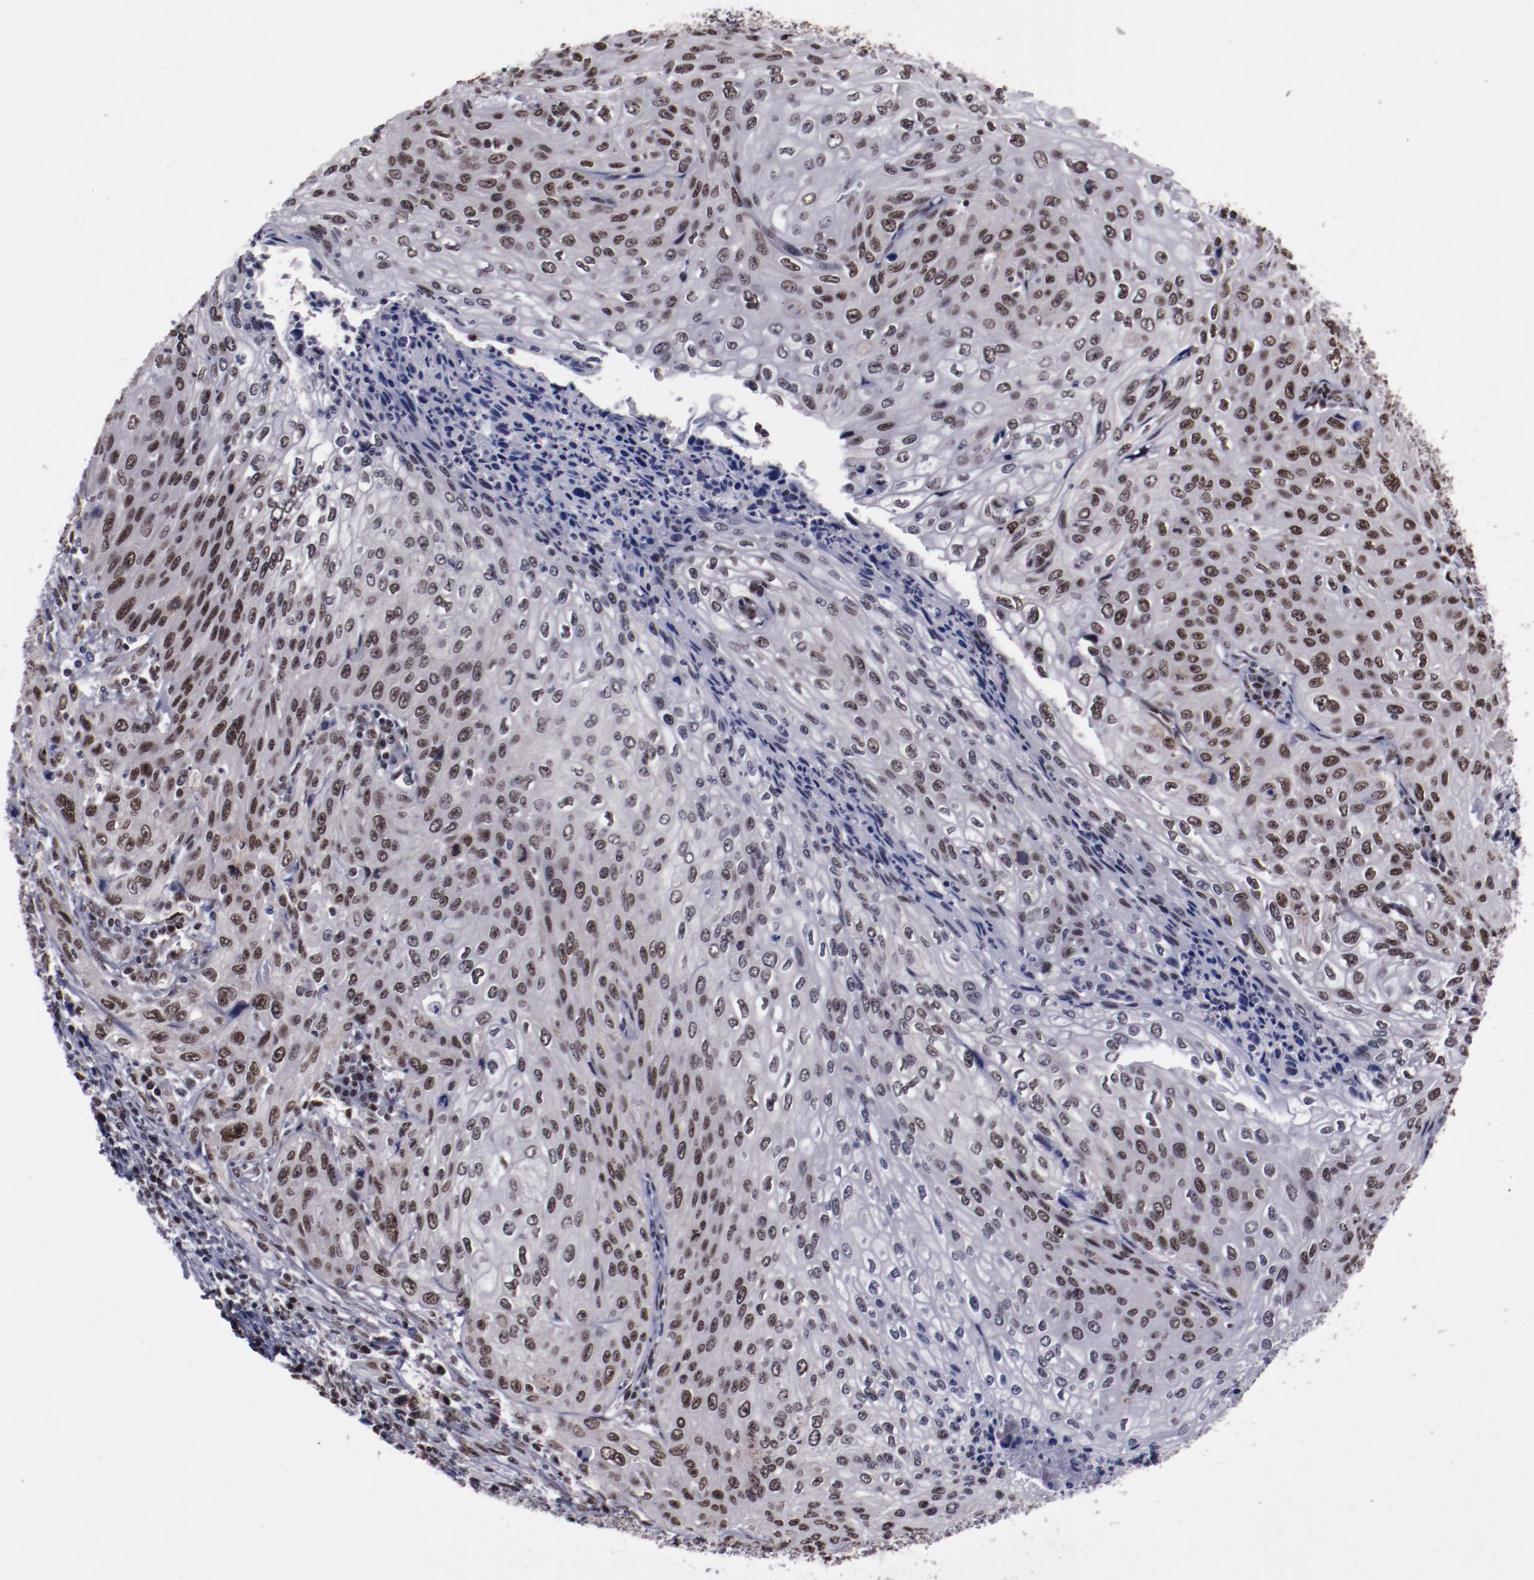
{"staining": {"intensity": "moderate", "quantity": ">75%", "location": "nuclear"}, "tissue": "cervical cancer", "cell_type": "Tumor cells", "image_type": "cancer", "snomed": [{"axis": "morphology", "description": "Squamous cell carcinoma, NOS"}, {"axis": "topography", "description": "Cervix"}], "caption": "Tumor cells reveal medium levels of moderate nuclear positivity in approximately >75% of cells in cervical squamous cell carcinoma.", "gene": "ERH", "patient": {"sex": "female", "age": 32}}